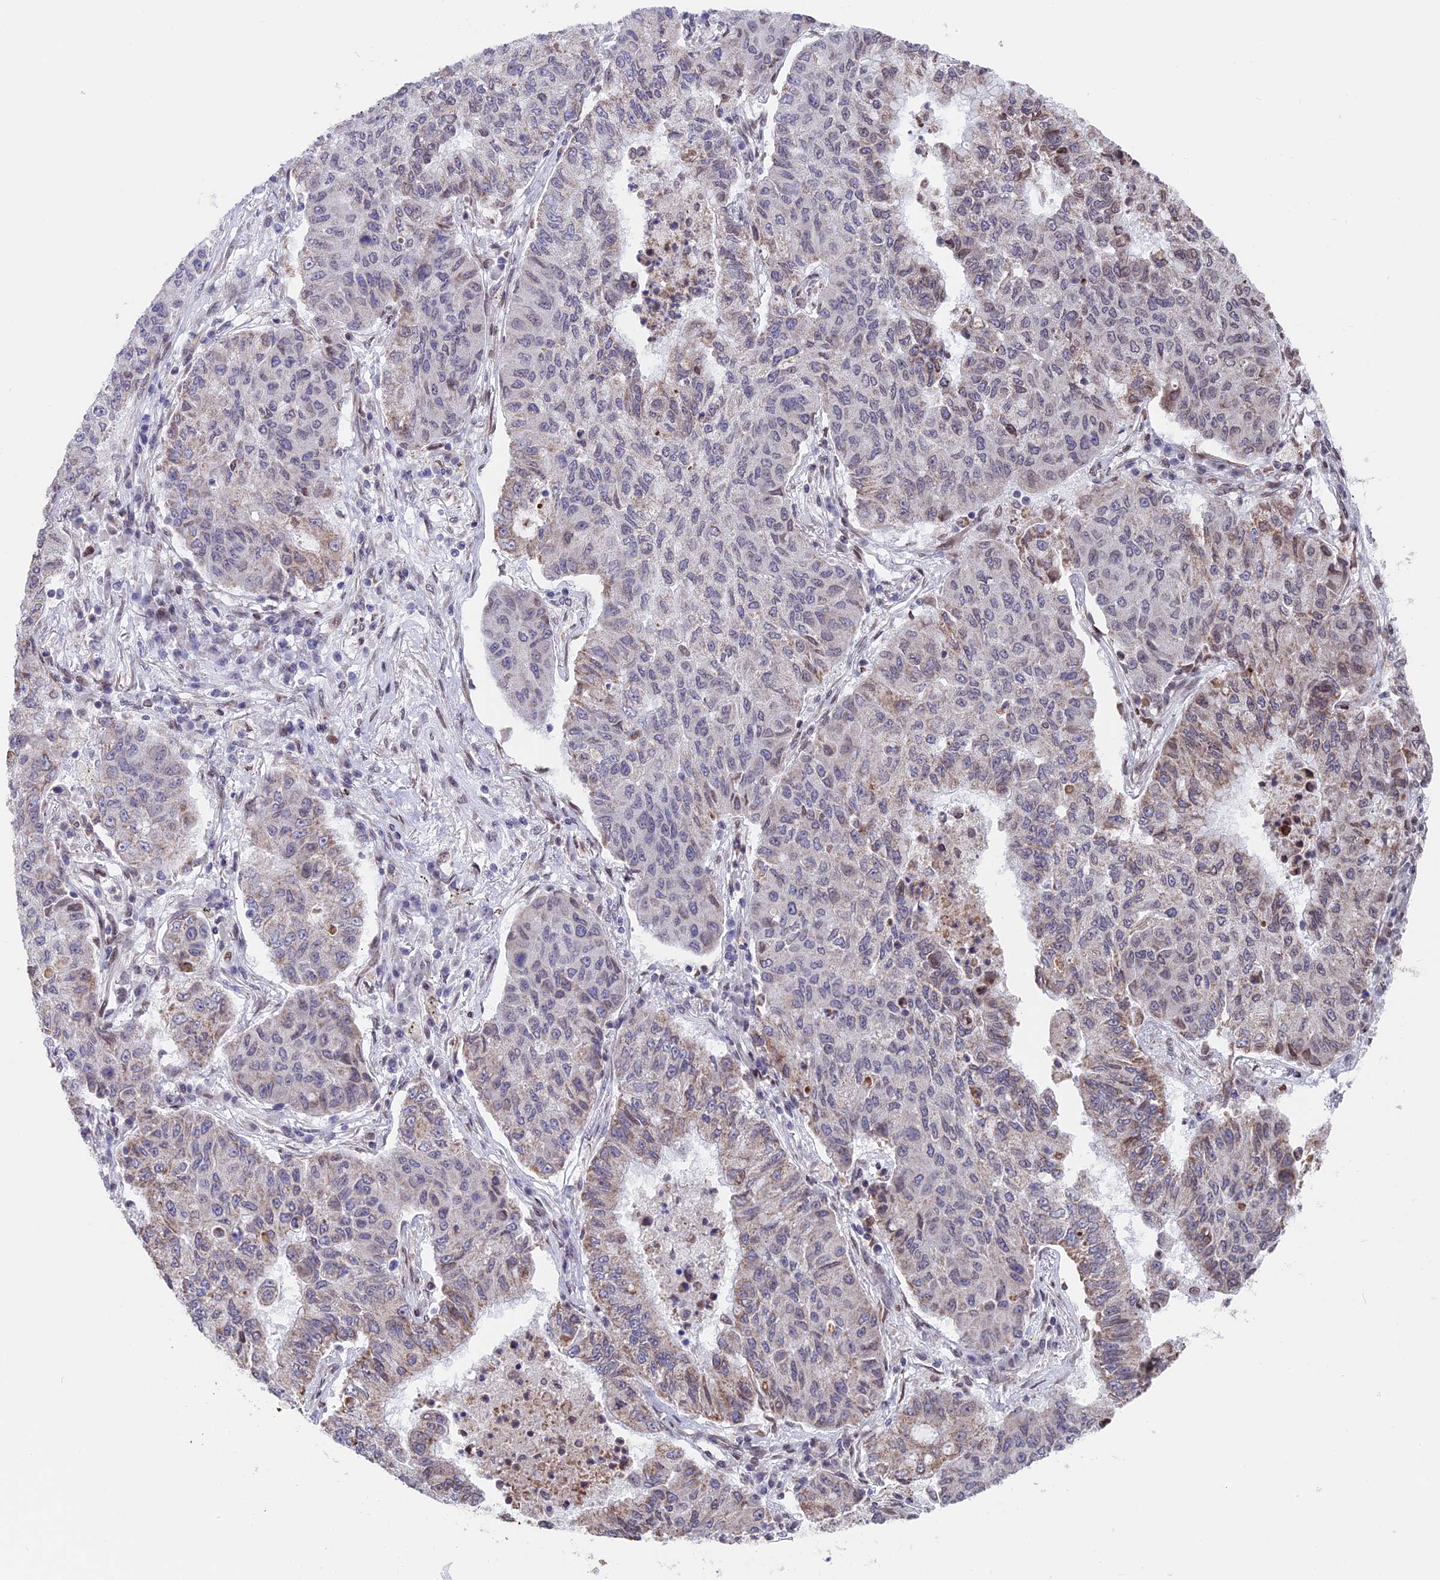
{"staining": {"intensity": "weak", "quantity": "<25%", "location": "cytoplasmic/membranous"}, "tissue": "lung cancer", "cell_type": "Tumor cells", "image_type": "cancer", "snomed": [{"axis": "morphology", "description": "Squamous cell carcinoma, NOS"}, {"axis": "topography", "description": "Lung"}], "caption": "This is a histopathology image of immunohistochemistry staining of lung cancer, which shows no staining in tumor cells. (IHC, brightfield microscopy, high magnification).", "gene": "PTCHD4", "patient": {"sex": "male", "age": 74}}